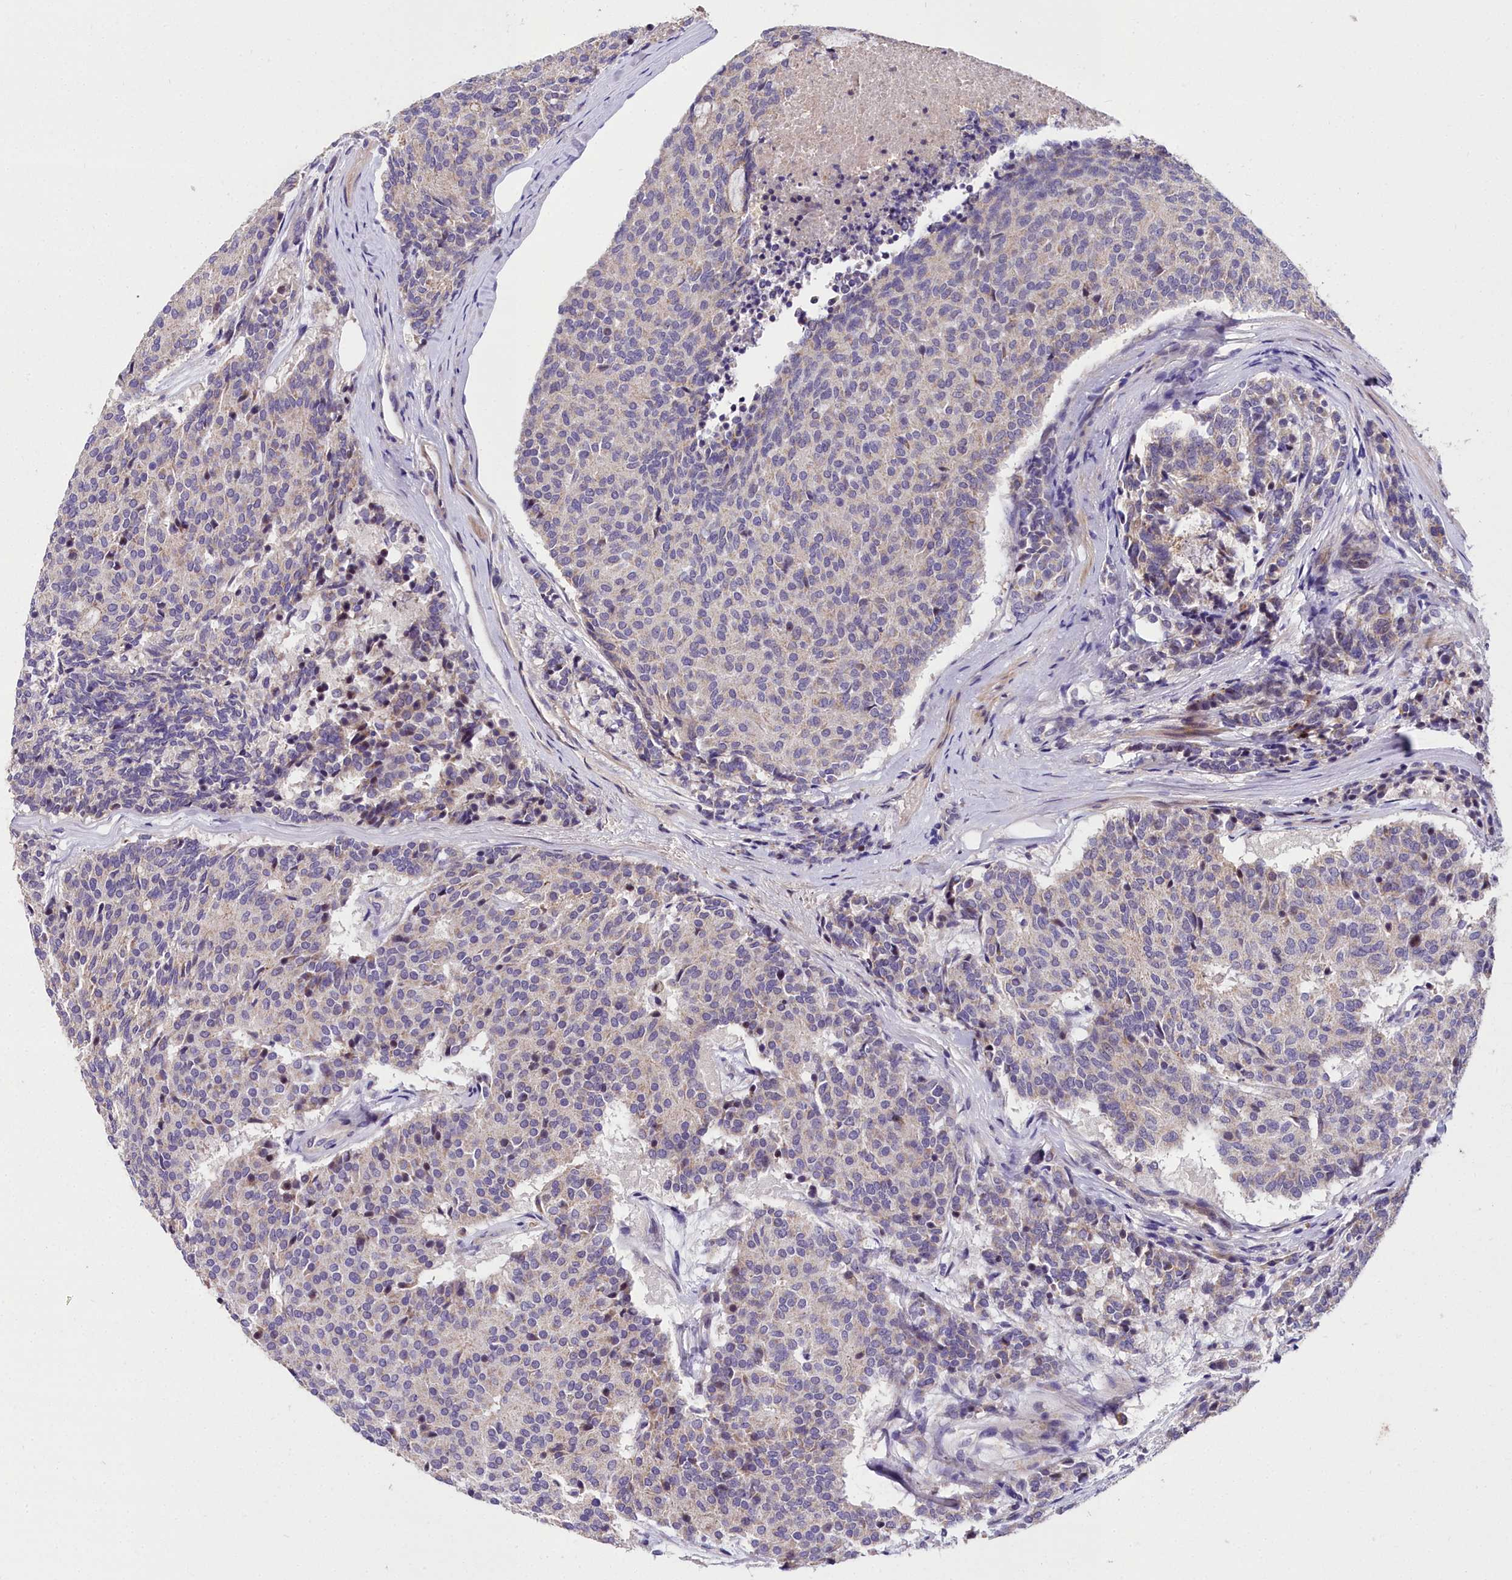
{"staining": {"intensity": "weak", "quantity": "<25%", "location": "cytoplasmic/membranous"}, "tissue": "carcinoid", "cell_type": "Tumor cells", "image_type": "cancer", "snomed": [{"axis": "morphology", "description": "Carcinoid, malignant, NOS"}, {"axis": "topography", "description": "Pancreas"}], "caption": "Immunohistochemistry photomicrograph of human carcinoid (malignant) stained for a protein (brown), which exhibits no staining in tumor cells.", "gene": "NT5M", "patient": {"sex": "female", "age": 54}}